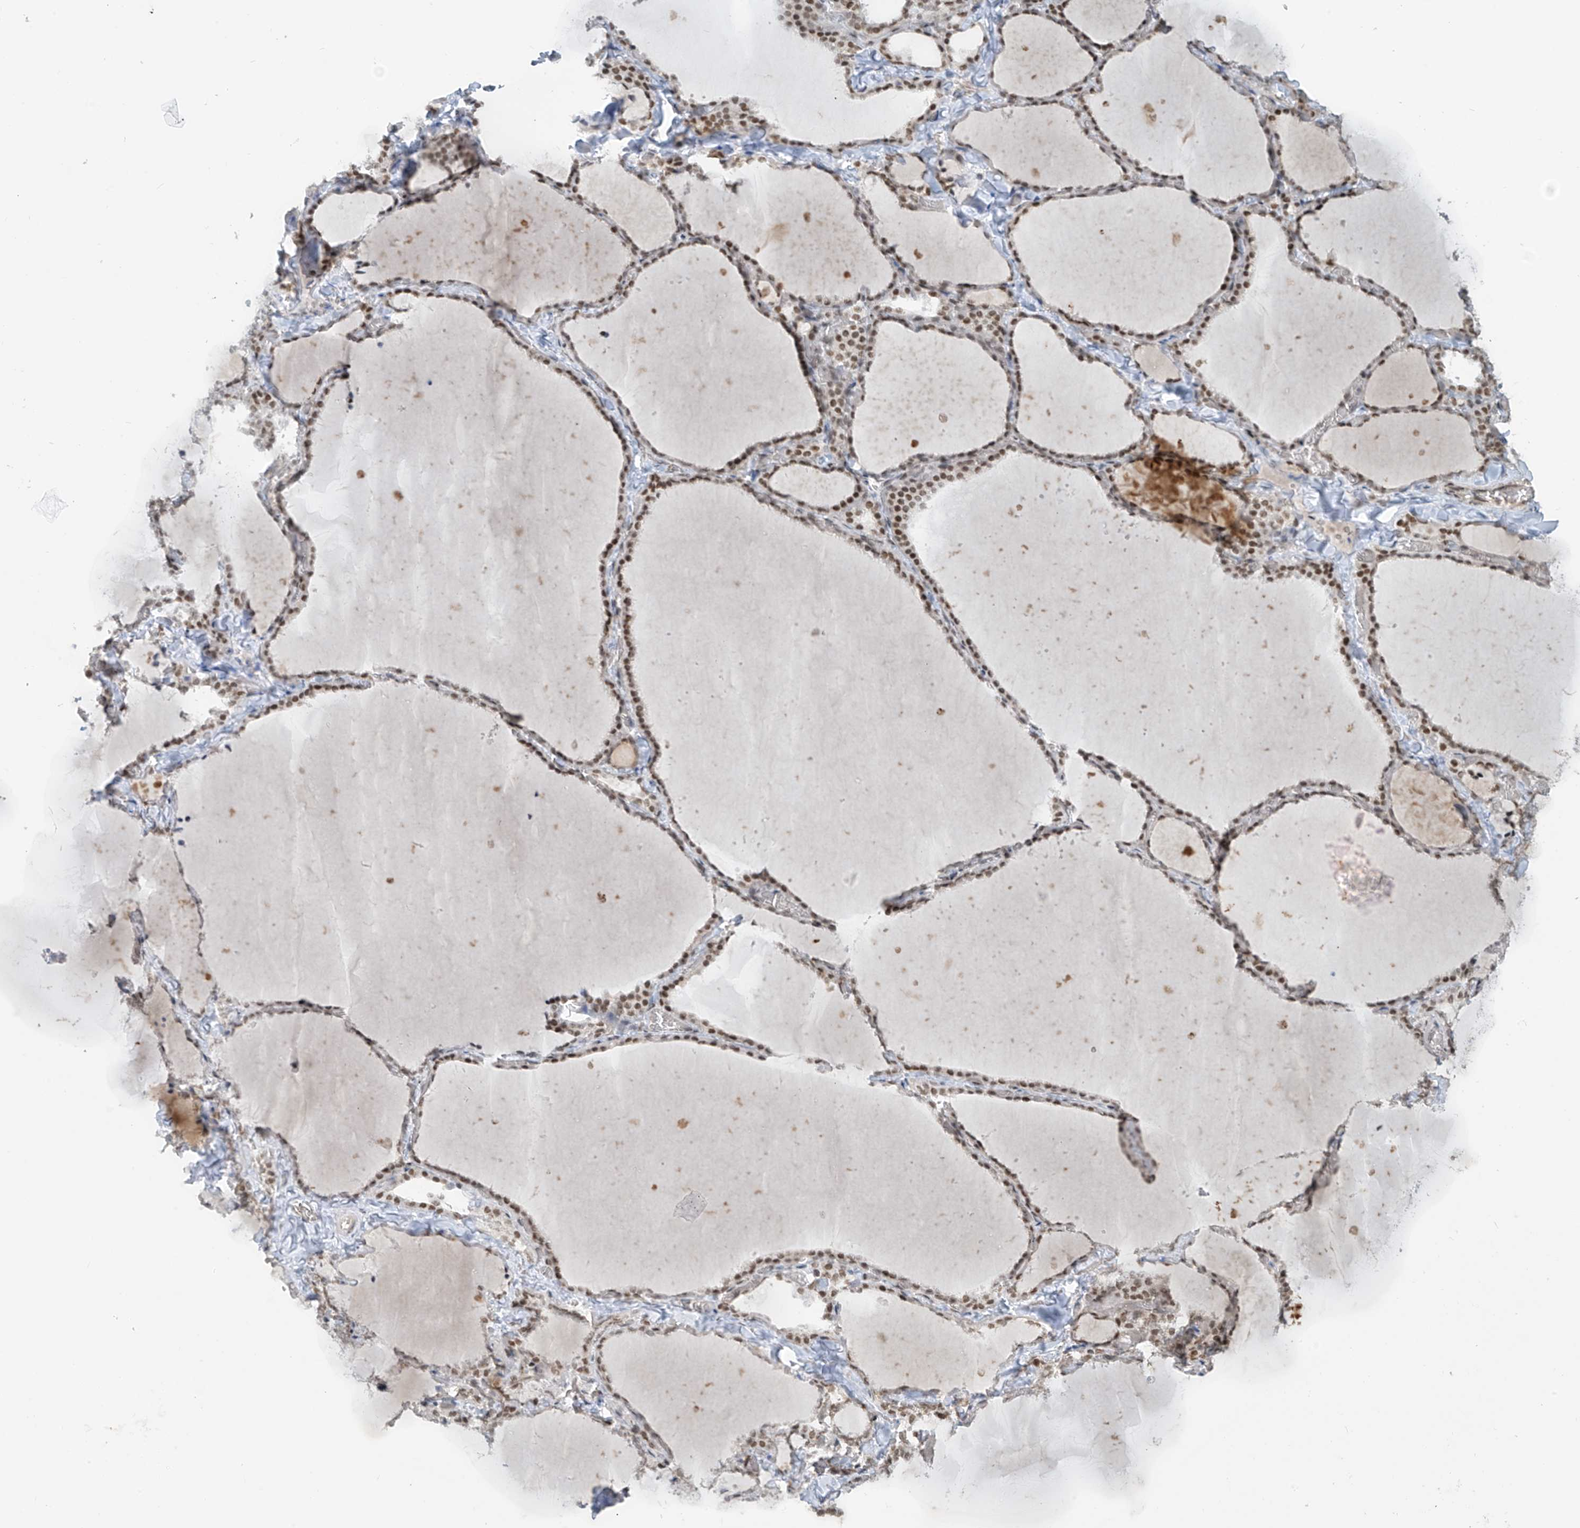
{"staining": {"intensity": "moderate", "quantity": ">75%", "location": "nuclear"}, "tissue": "thyroid gland", "cell_type": "Glandular cells", "image_type": "normal", "snomed": [{"axis": "morphology", "description": "Normal tissue, NOS"}, {"axis": "topography", "description": "Thyroid gland"}], "caption": "Immunohistochemical staining of normal human thyroid gland shows moderate nuclear protein positivity in about >75% of glandular cells. (DAB (3,3'-diaminobenzidine) IHC with brightfield microscopy, high magnification).", "gene": "MCM9", "patient": {"sex": "female", "age": 22}}